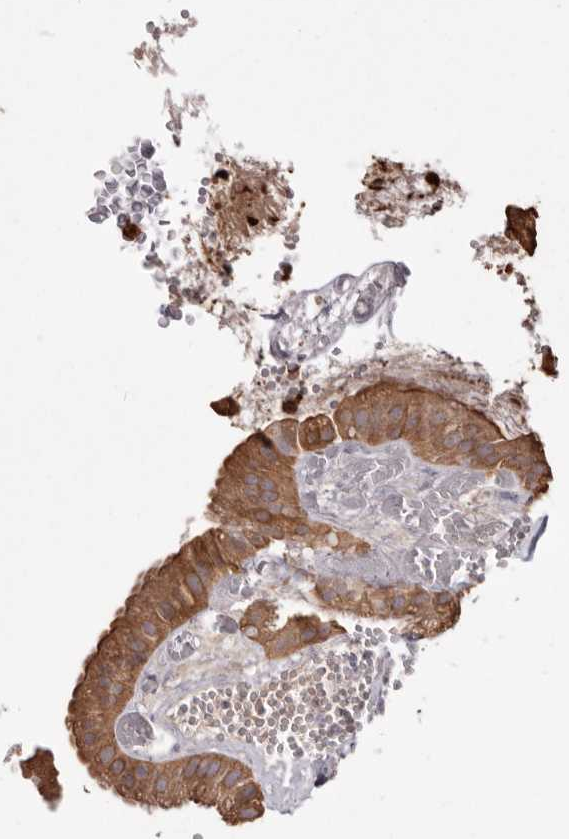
{"staining": {"intensity": "moderate", "quantity": ">75%", "location": "cytoplasmic/membranous"}, "tissue": "gallbladder", "cell_type": "Glandular cells", "image_type": "normal", "snomed": [{"axis": "morphology", "description": "Normal tissue, NOS"}, {"axis": "topography", "description": "Gallbladder"}], "caption": "A medium amount of moderate cytoplasmic/membranous expression is seen in approximately >75% of glandular cells in unremarkable gallbladder. The staining was performed using DAB (3,3'-diaminobenzidine) to visualize the protein expression in brown, while the nuclei were stained in blue with hematoxylin (Magnification: 20x).", "gene": "PKM", "patient": {"sex": "female", "age": 64}}